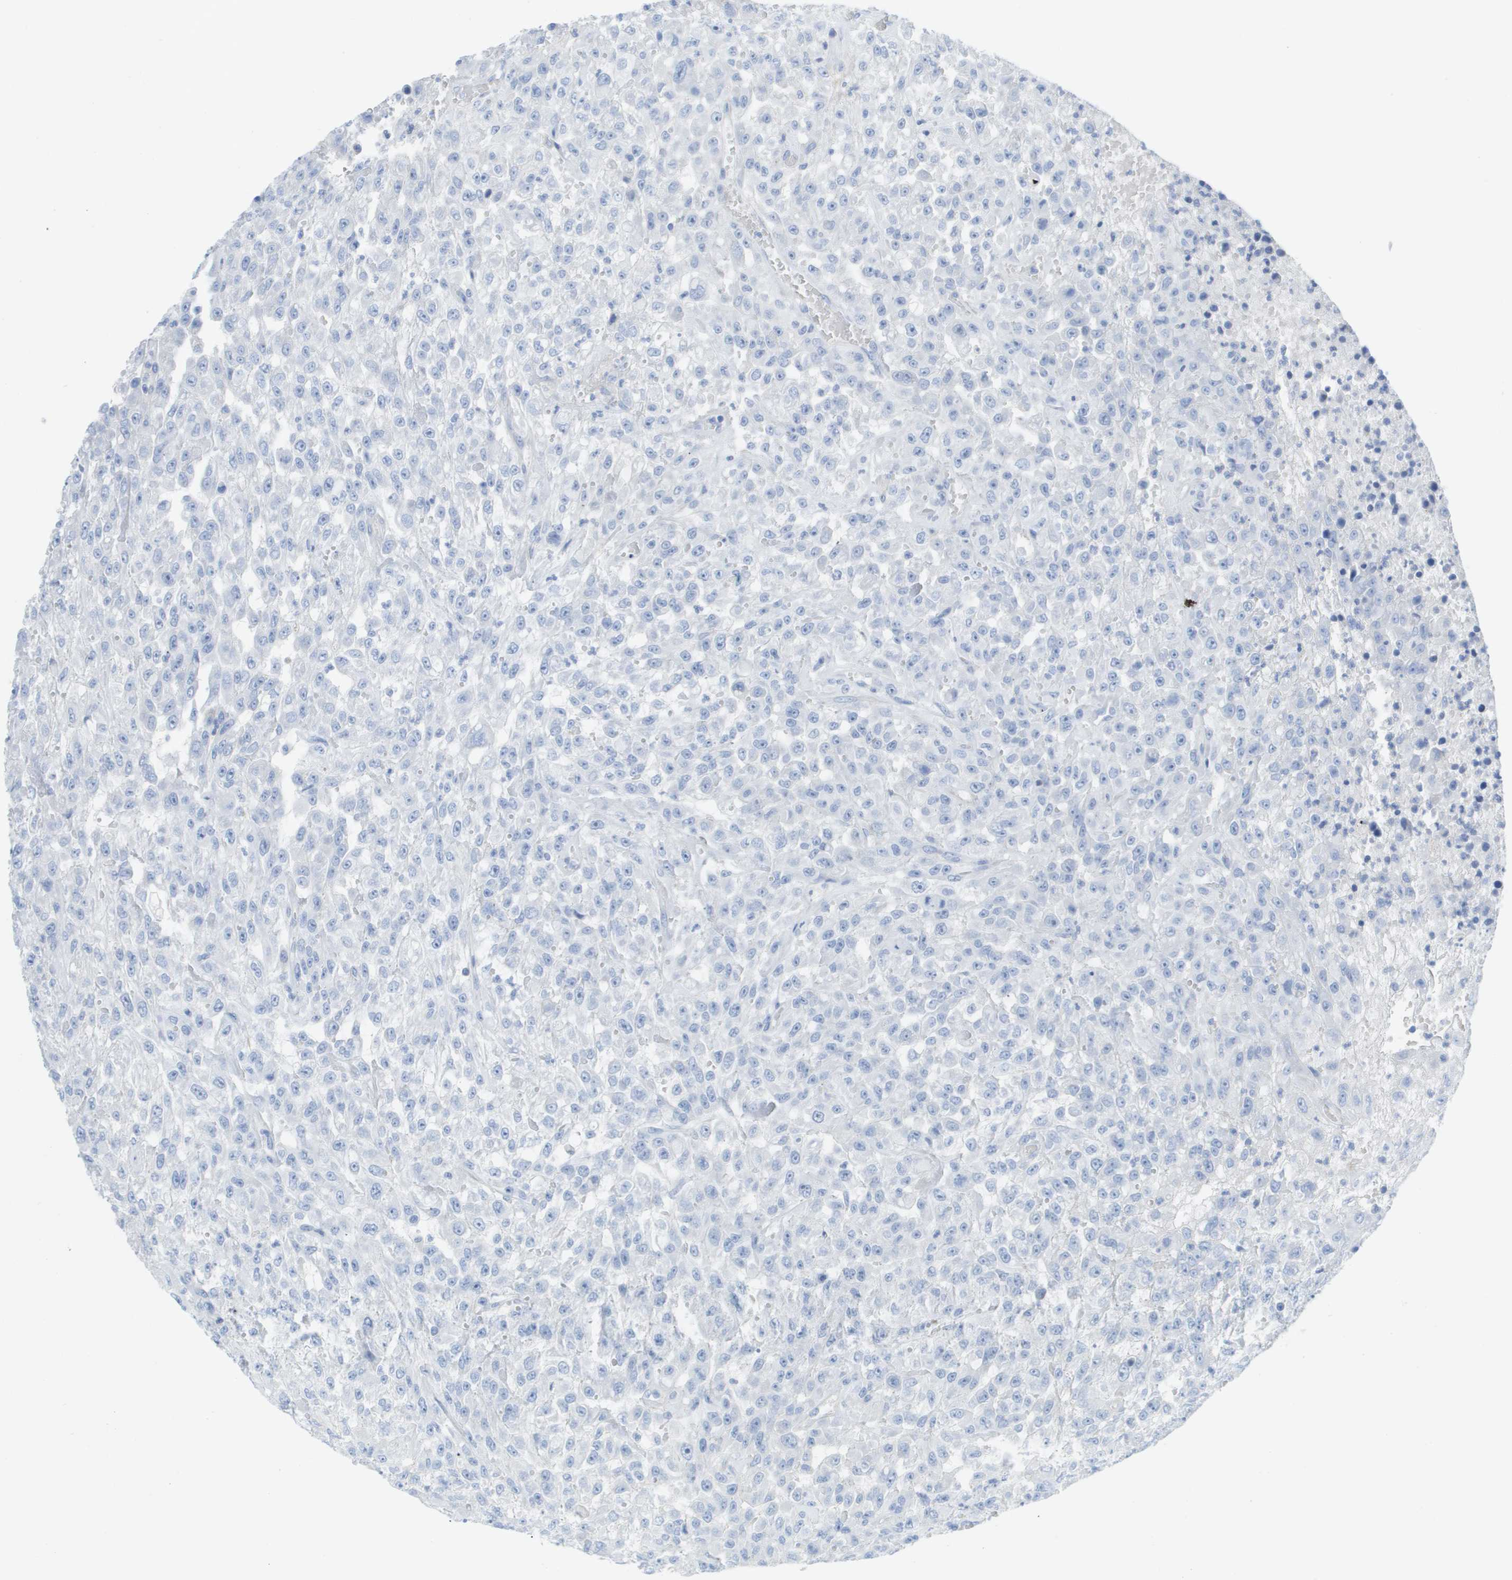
{"staining": {"intensity": "negative", "quantity": "none", "location": "none"}, "tissue": "urothelial cancer", "cell_type": "Tumor cells", "image_type": "cancer", "snomed": [{"axis": "morphology", "description": "Urothelial carcinoma, High grade"}, {"axis": "topography", "description": "Urinary bladder"}], "caption": "An IHC micrograph of urothelial carcinoma (high-grade) is shown. There is no staining in tumor cells of urothelial carcinoma (high-grade).", "gene": "MYL3", "patient": {"sex": "male", "age": 46}}